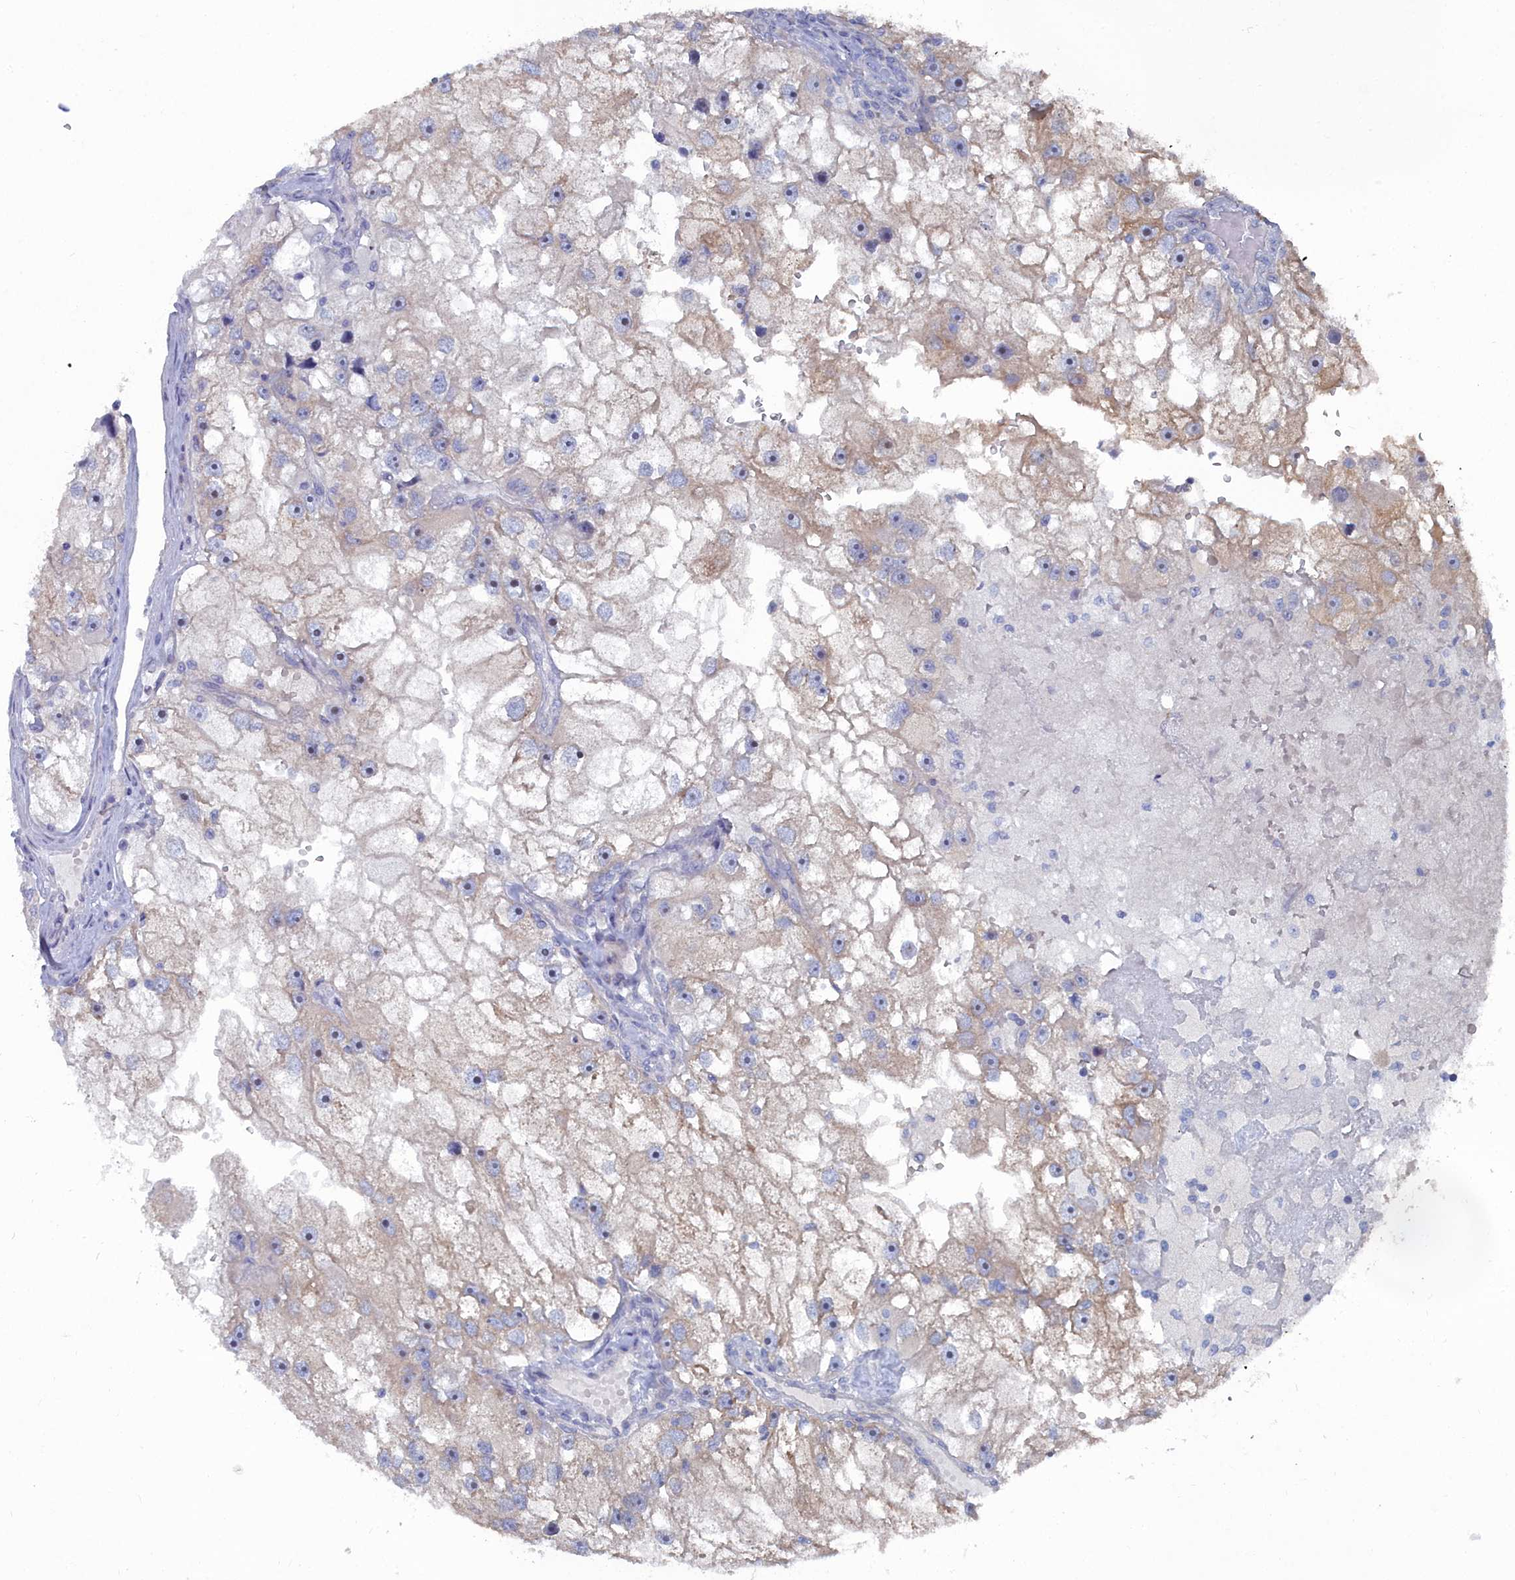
{"staining": {"intensity": "weak", "quantity": "<25%", "location": "cytoplasmic/membranous"}, "tissue": "renal cancer", "cell_type": "Tumor cells", "image_type": "cancer", "snomed": [{"axis": "morphology", "description": "Adenocarcinoma, NOS"}, {"axis": "topography", "description": "Kidney"}], "caption": "Tumor cells are negative for protein expression in human renal cancer.", "gene": "CCDC149", "patient": {"sex": "male", "age": 63}}